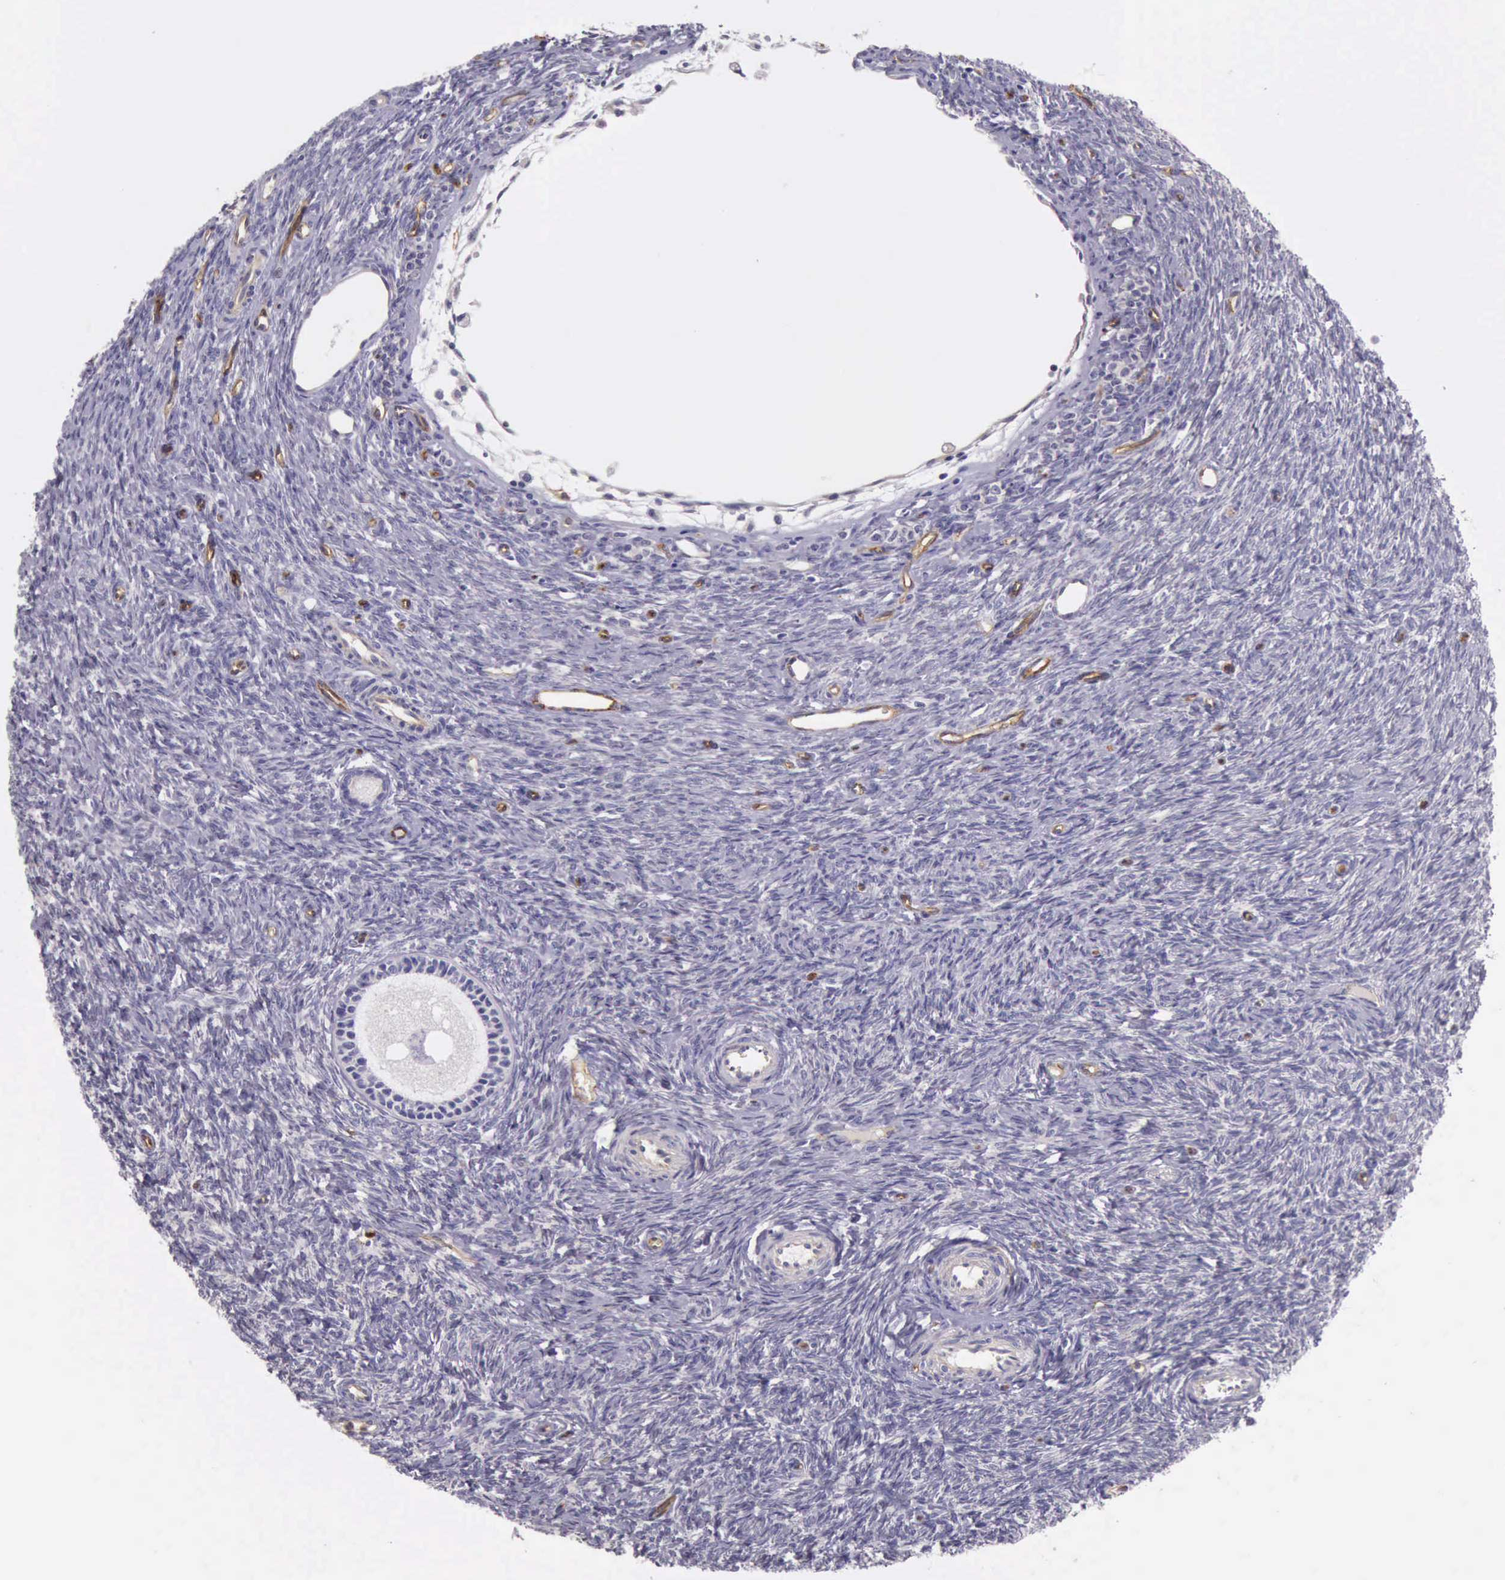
{"staining": {"intensity": "negative", "quantity": "none", "location": "none"}, "tissue": "ovary", "cell_type": "Follicle cells", "image_type": "normal", "snomed": [{"axis": "morphology", "description": "Normal tissue, NOS"}, {"axis": "topography", "description": "Ovary"}], "caption": "IHC photomicrograph of normal ovary: human ovary stained with DAB (3,3'-diaminobenzidine) displays no significant protein positivity in follicle cells. (Immunohistochemistry, brightfield microscopy, high magnification).", "gene": "TCEANC", "patient": {"sex": "female", "age": 32}}